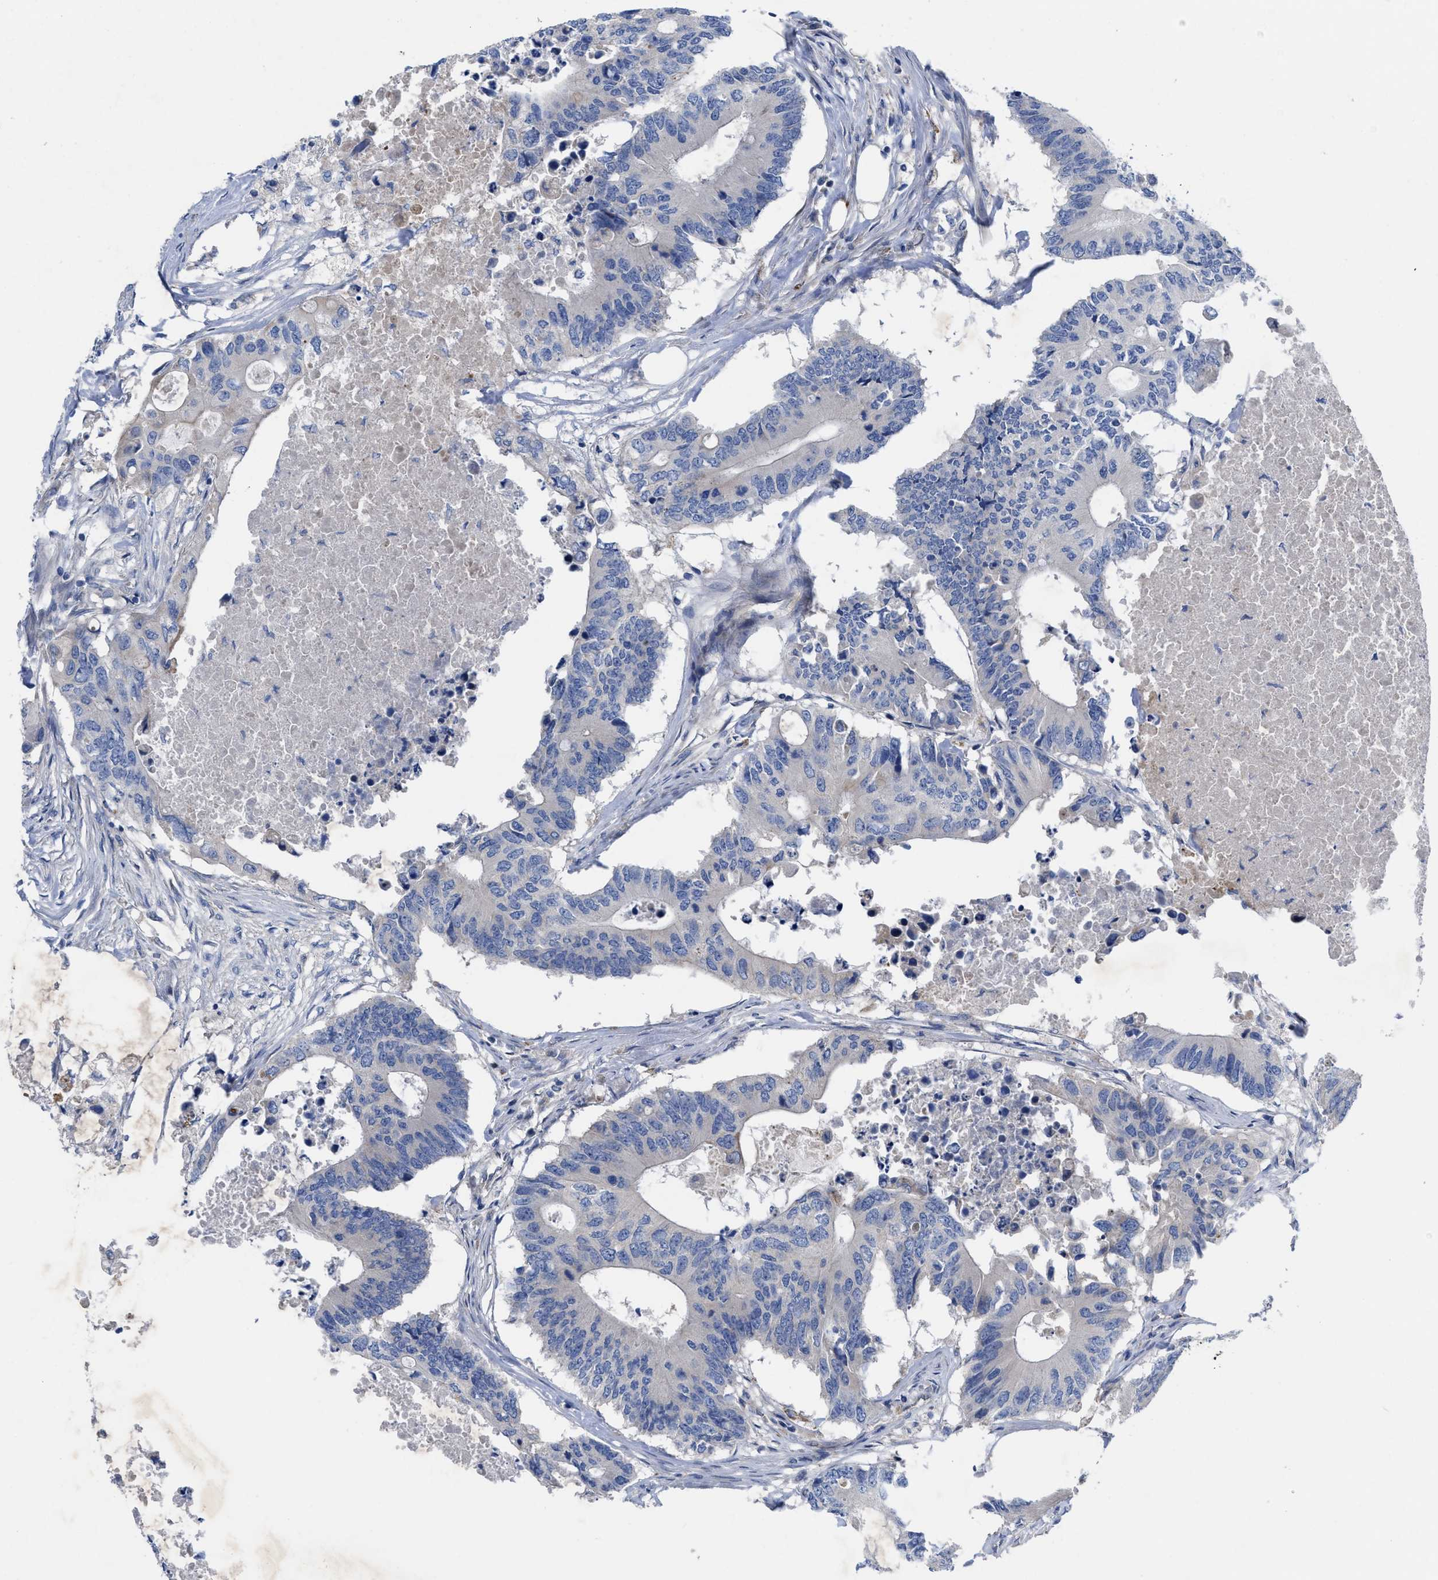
{"staining": {"intensity": "negative", "quantity": "none", "location": "none"}, "tissue": "colorectal cancer", "cell_type": "Tumor cells", "image_type": "cancer", "snomed": [{"axis": "morphology", "description": "Adenocarcinoma, NOS"}, {"axis": "topography", "description": "Colon"}], "caption": "Protein analysis of colorectal cancer displays no significant staining in tumor cells.", "gene": "NDEL1", "patient": {"sex": "male", "age": 71}}